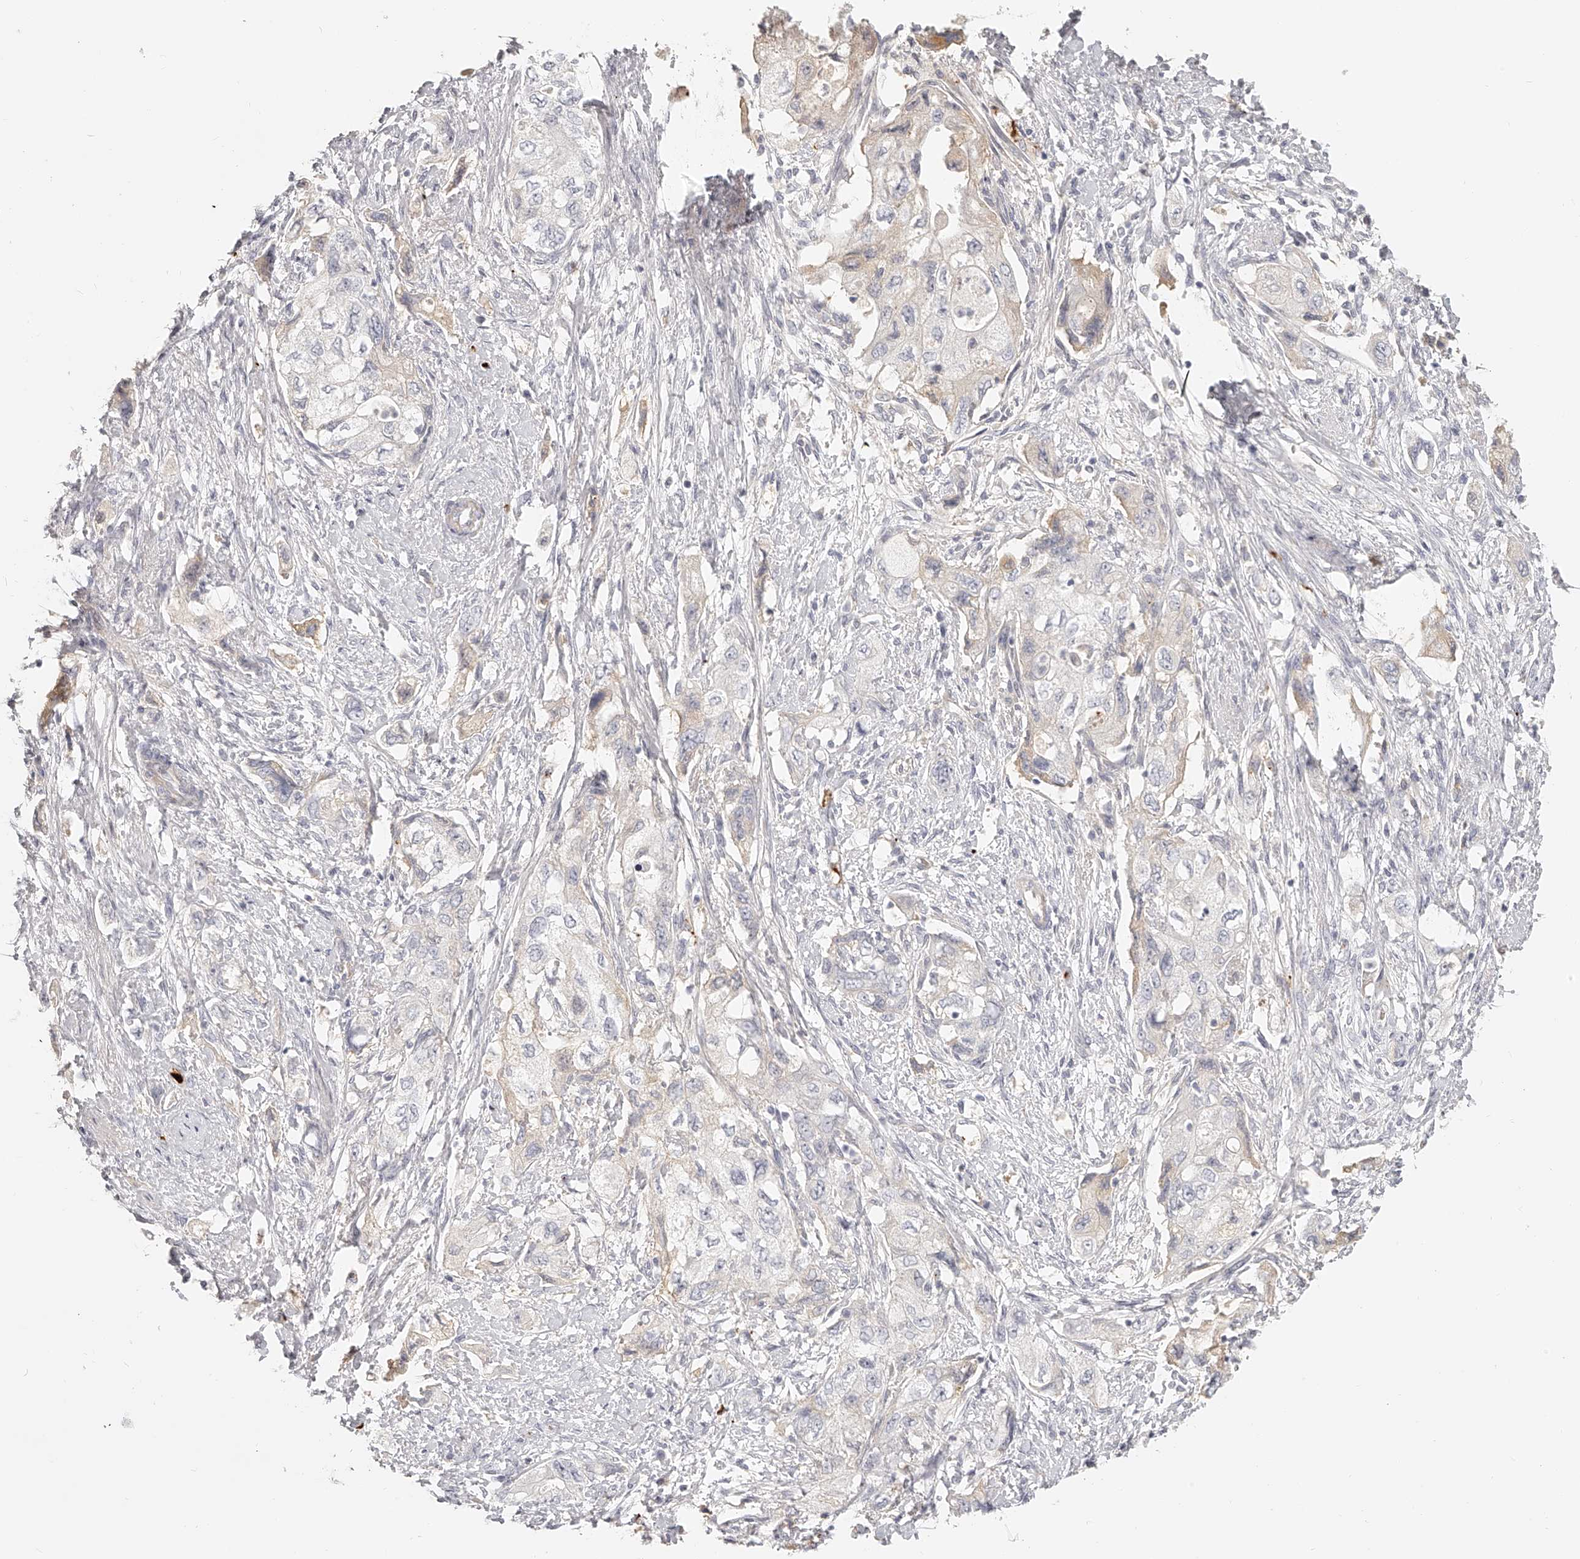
{"staining": {"intensity": "weak", "quantity": "<25%", "location": "cytoplasmic/membranous"}, "tissue": "pancreatic cancer", "cell_type": "Tumor cells", "image_type": "cancer", "snomed": [{"axis": "morphology", "description": "Adenocarcinoma, NOS"}, {"axis": "topography", "description": "Pancreas"}], "caption": "This is an immunohistochemistry (IHC) histopathology image of human pancreatic adenocarcinoma. There is no positivity in tumor cells.", "gene": "ITGB3", "patient": {"sex": "female", "age": 73}}